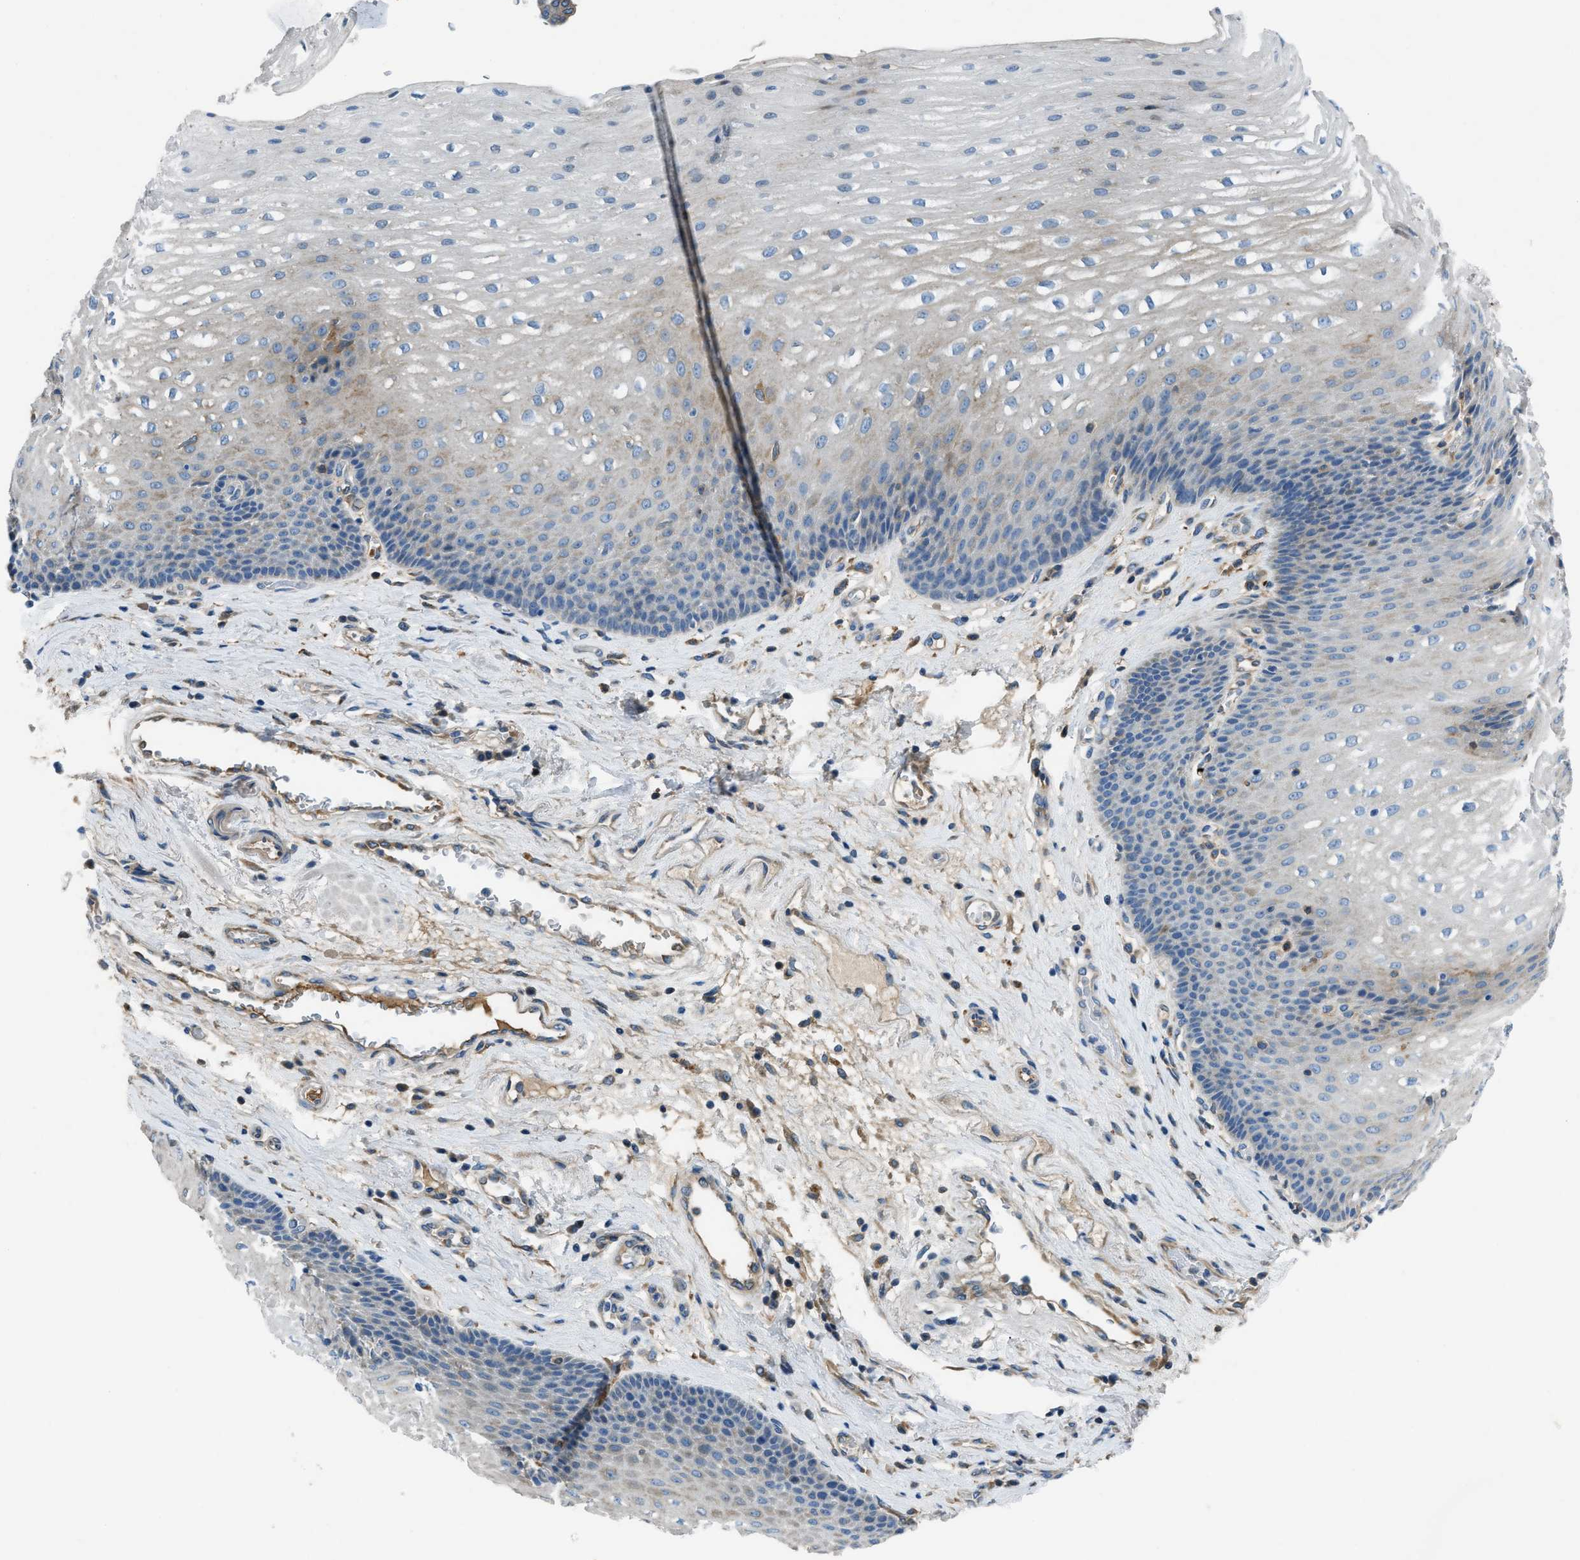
{"staining": {"intensity": "moderate", "quantity": "25%-75%", "location": "cytoplasmic/membranous"}, "tissue": "esophagus", "cell_type": "Squamous epithelial cells", "image_type": "normal", "snomed": [{"axis": "morphology", "description": "Normal tissue, NOS"}, {"axis": "topography", "description": "Esophagus"}], "caption": "A high-resolution photomicrograph shows IHC staining of unremarkable esophagus, which shows moderate cytoplasmic/membranous positivity in approximately 25%-75% of squamous epithelial cells.", "gene": "GGCX", "patient": {"sex": "male", "age": 48}}